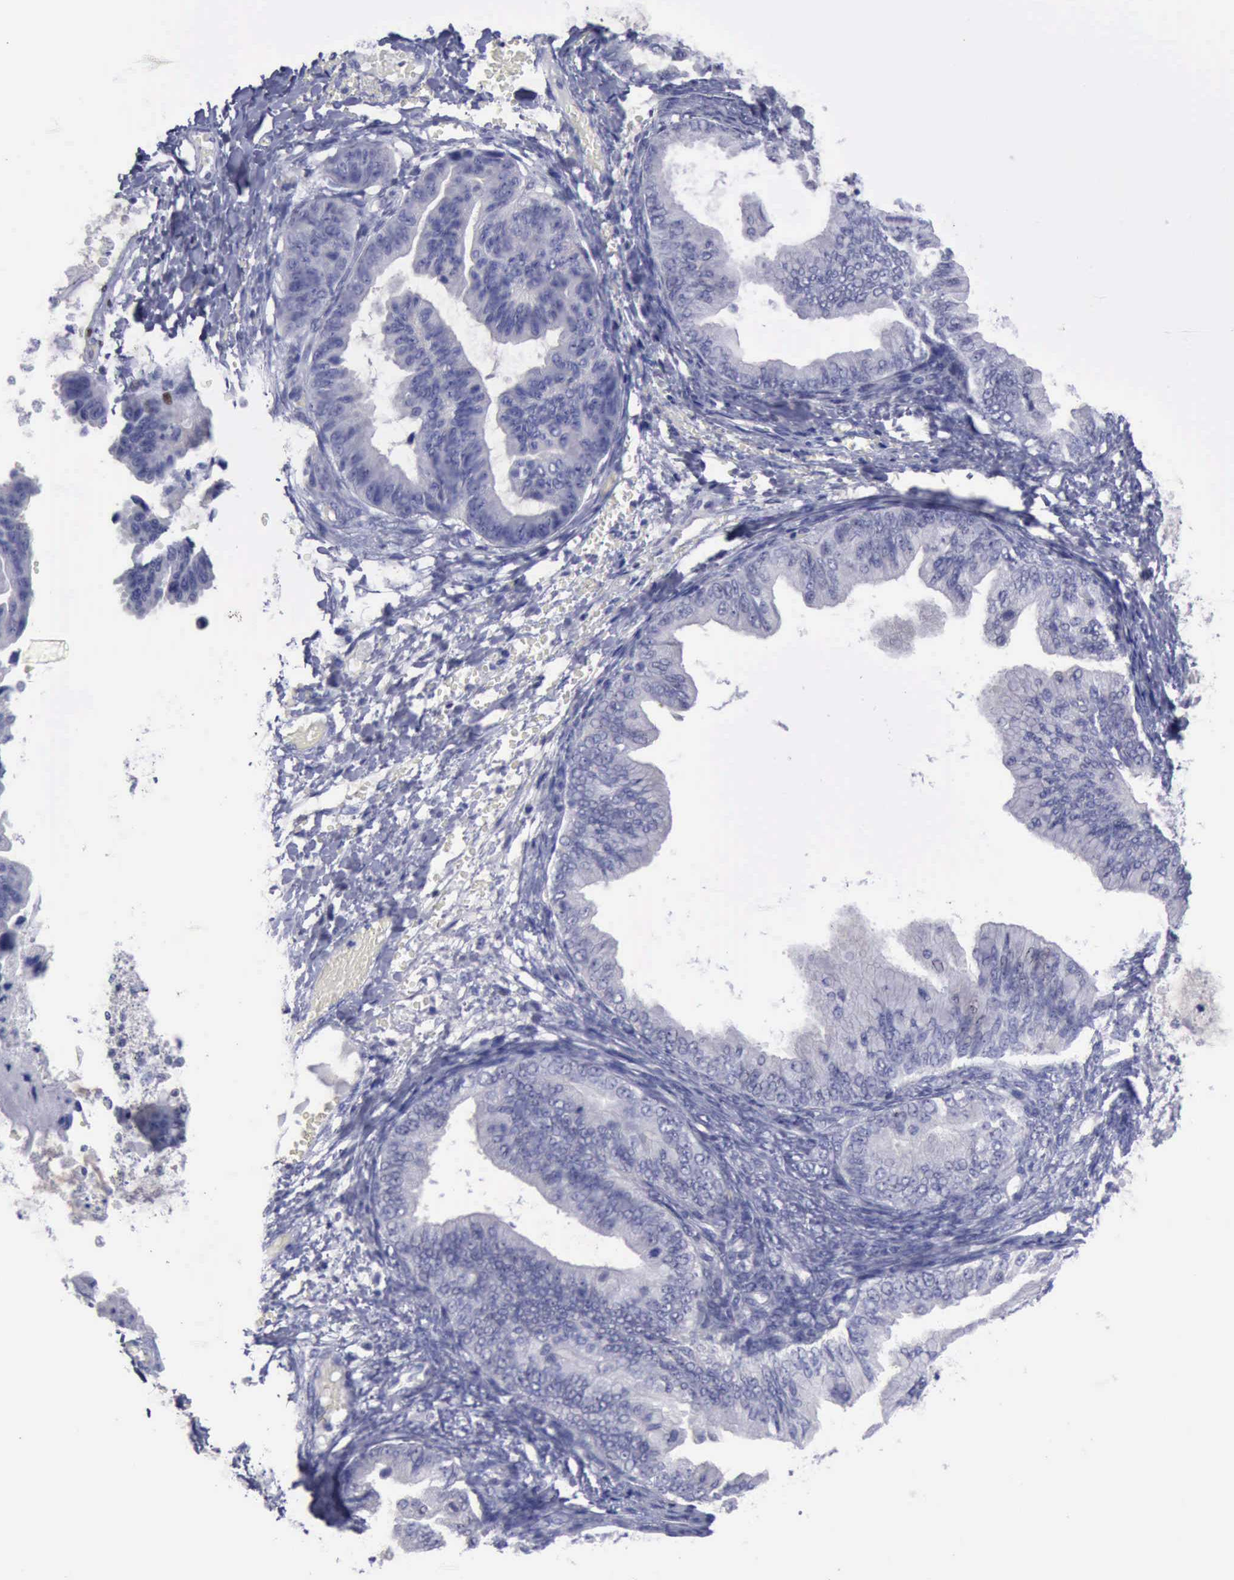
{"staining": {"intensity": "negative", "quantity": "none", "location": "none"}, "tissue": "ovarian cancer", "cell_type": "Tumor cells", "image_type": "cancer", "snomed": [{"axis": "morphology", "description": "Cystadenocarcinoma, mucinous, NOS"}, {"axis": "topography", "description": "Ovary"}], "caption": "A micrograph of mucinous cystadenocarcinoma (ovarian) stained for a protein displays no brown staining in tumor cells.", "gene": "SATB2", "patient": {"sex": "female", "age": 36}}